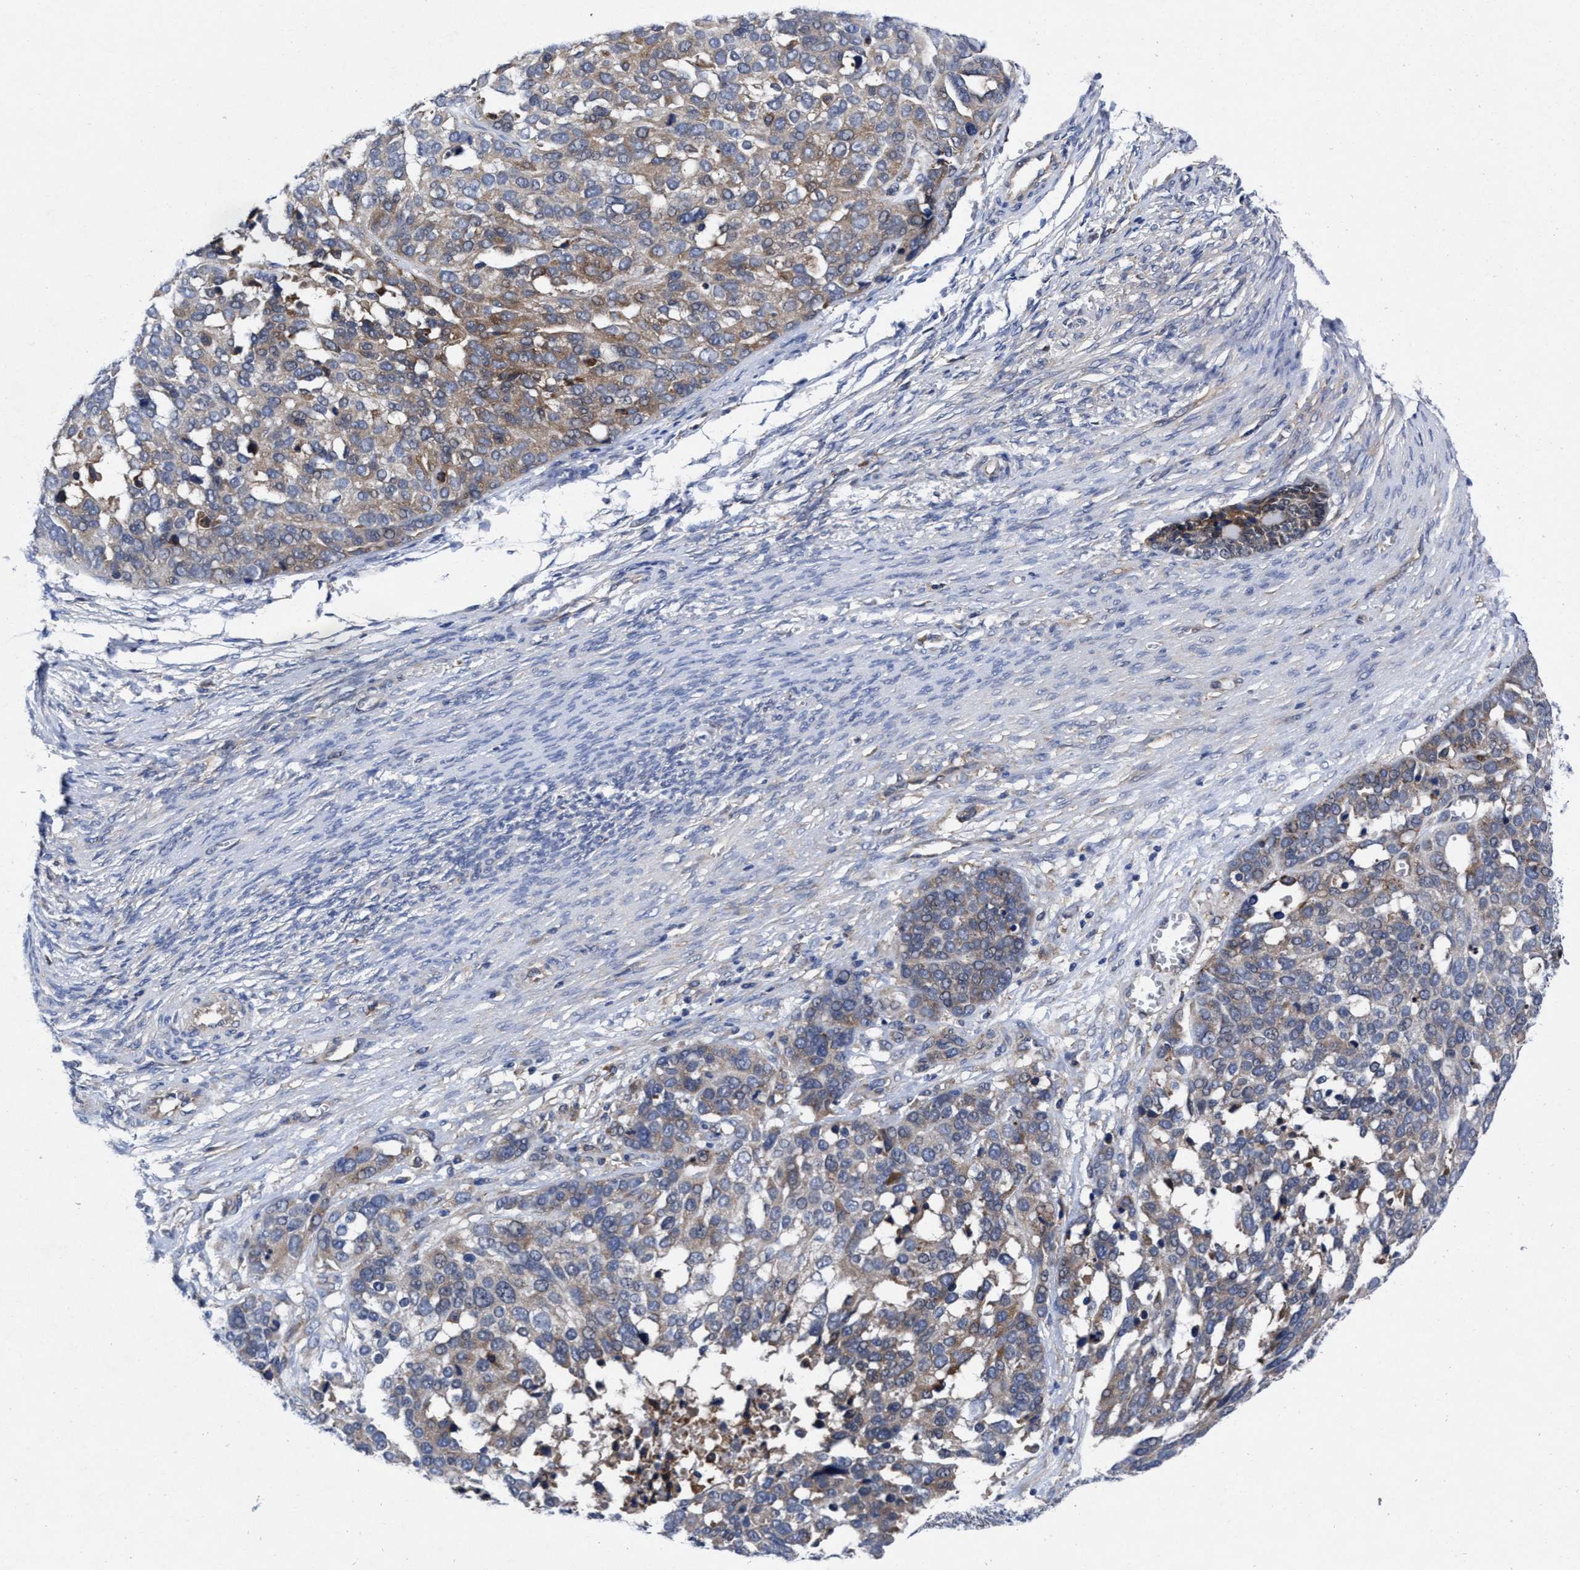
{"staining": {"intensity": "moderate", "quantity": "<25%", "location": "cytoplasmic/membranous"}, "tissue": "ovarian cancer", "cell_type": "Tumor cells", "image_type": "cancer", "snomed": [{"axis": "morphology", "description": "Cystadenocarcinoma, serous, NOS"}, {"axis": "topography", "description": "Ovary"}], "caption": "Immunohistochemical staining of human ovarian cancer (serous cystadenocarcinoma) displays low levels of moderate cytoplasmic/membranous protein staining in about <25% of tumor cells.", "gene": "TXNDC17", "patient": {"sex": "female", "age": 44}}